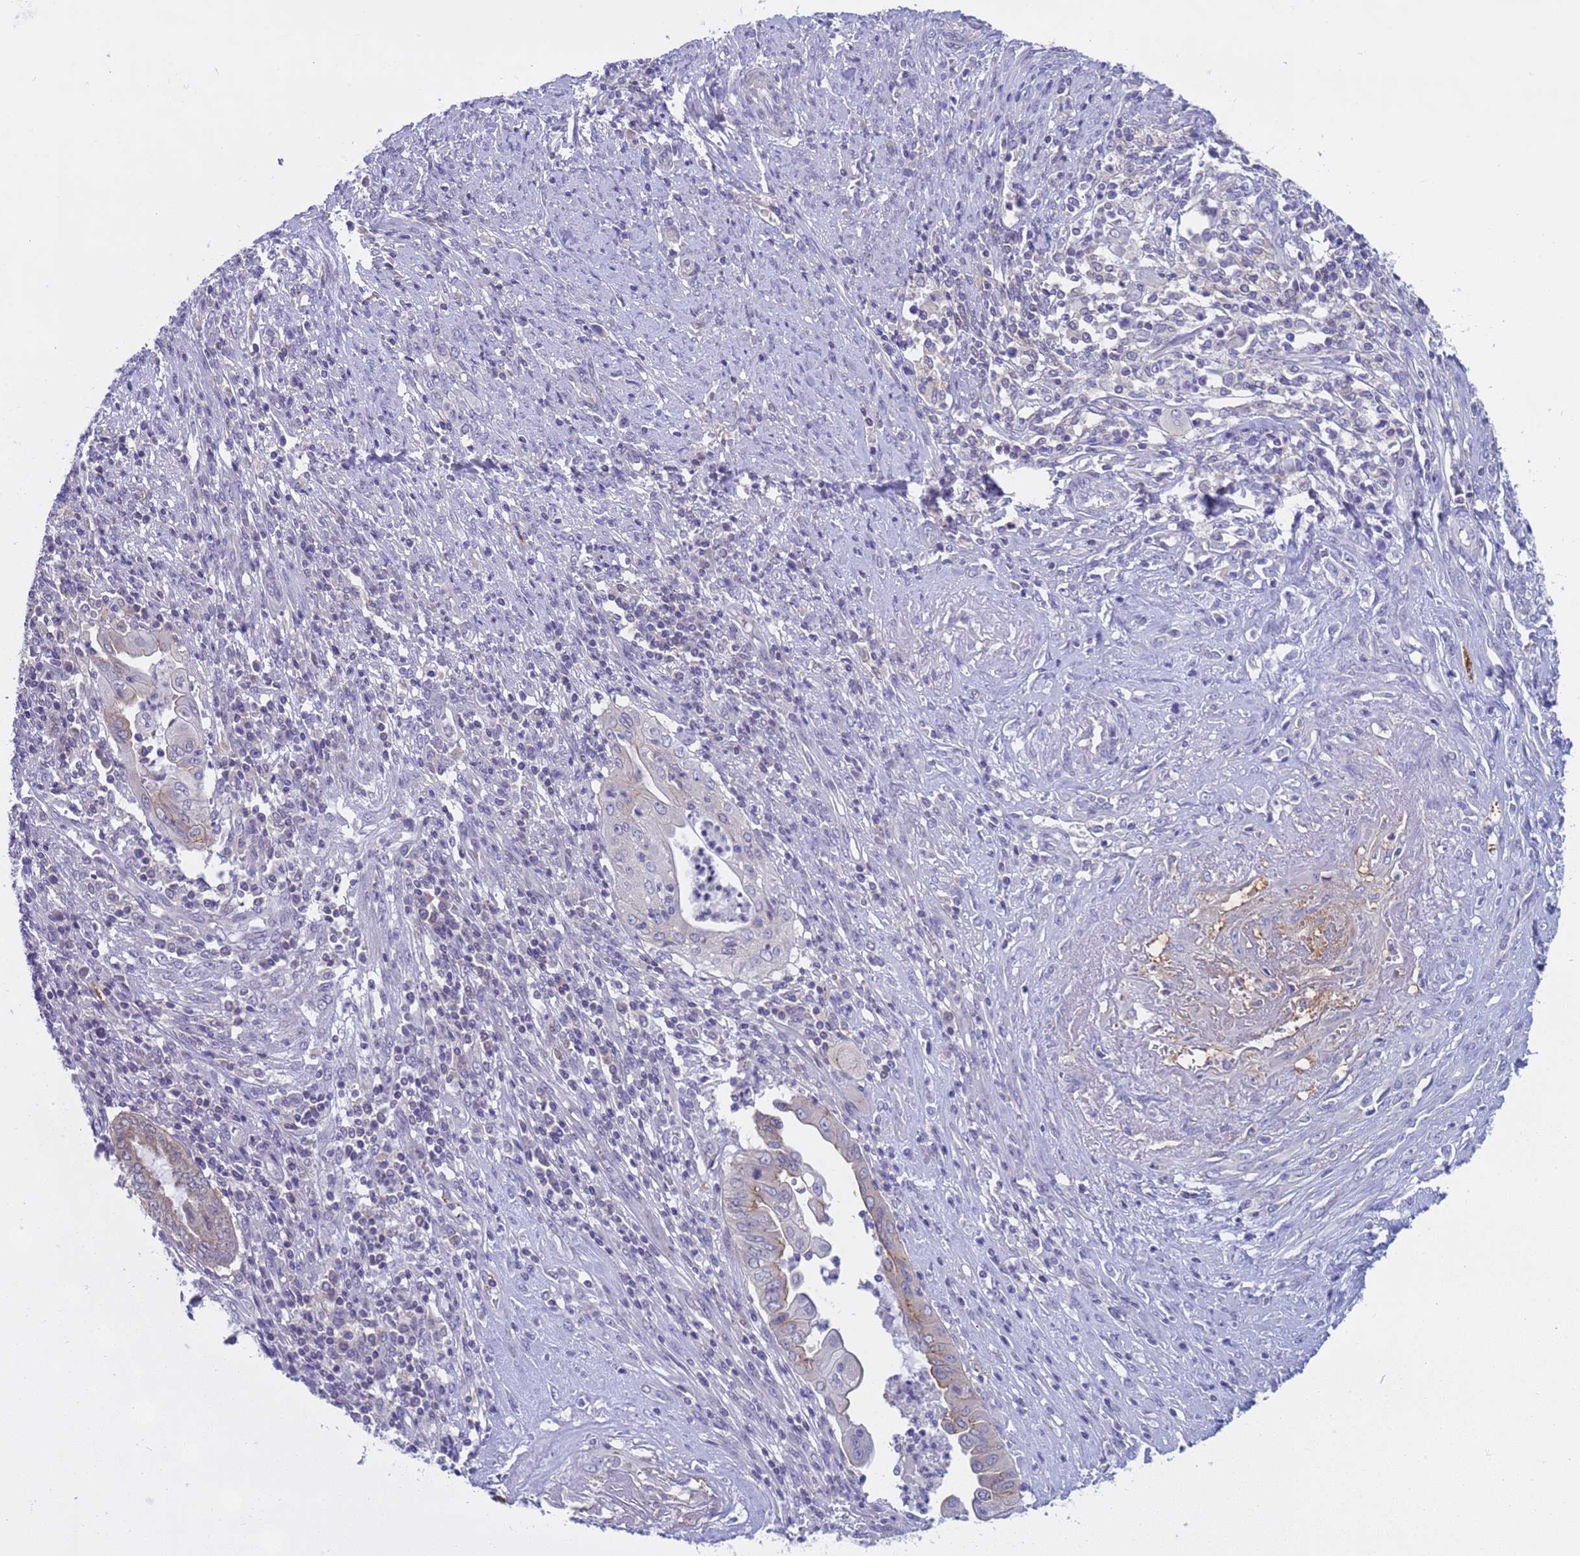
{"staining": {"intensity": "negative", "quantity": "none", "location": "none"}, "tissue": "endometrial cancer", "cell_type": "Tumor cells", "image_type": "cancer", "snomed": [{"axis": "morphology", "description": "Adenocarcinoma, NOS"}, {"axis": "topography", "description": "Uterus"}, {"axis": "topography", "description": "Endometrium"}], "caption": "IHC photomicrograph of human adenocarcinoma (endometrial) stained for a protein (brown), which displays no expression in tumor cells. The staining was performed using DAB to visualize the protein expression in brown, while the nuclei were stained in blue with hematoxylin (Magnification: 20x).", "gene": "CAPN7", "patient": {"sex": "female", "age": 70}}